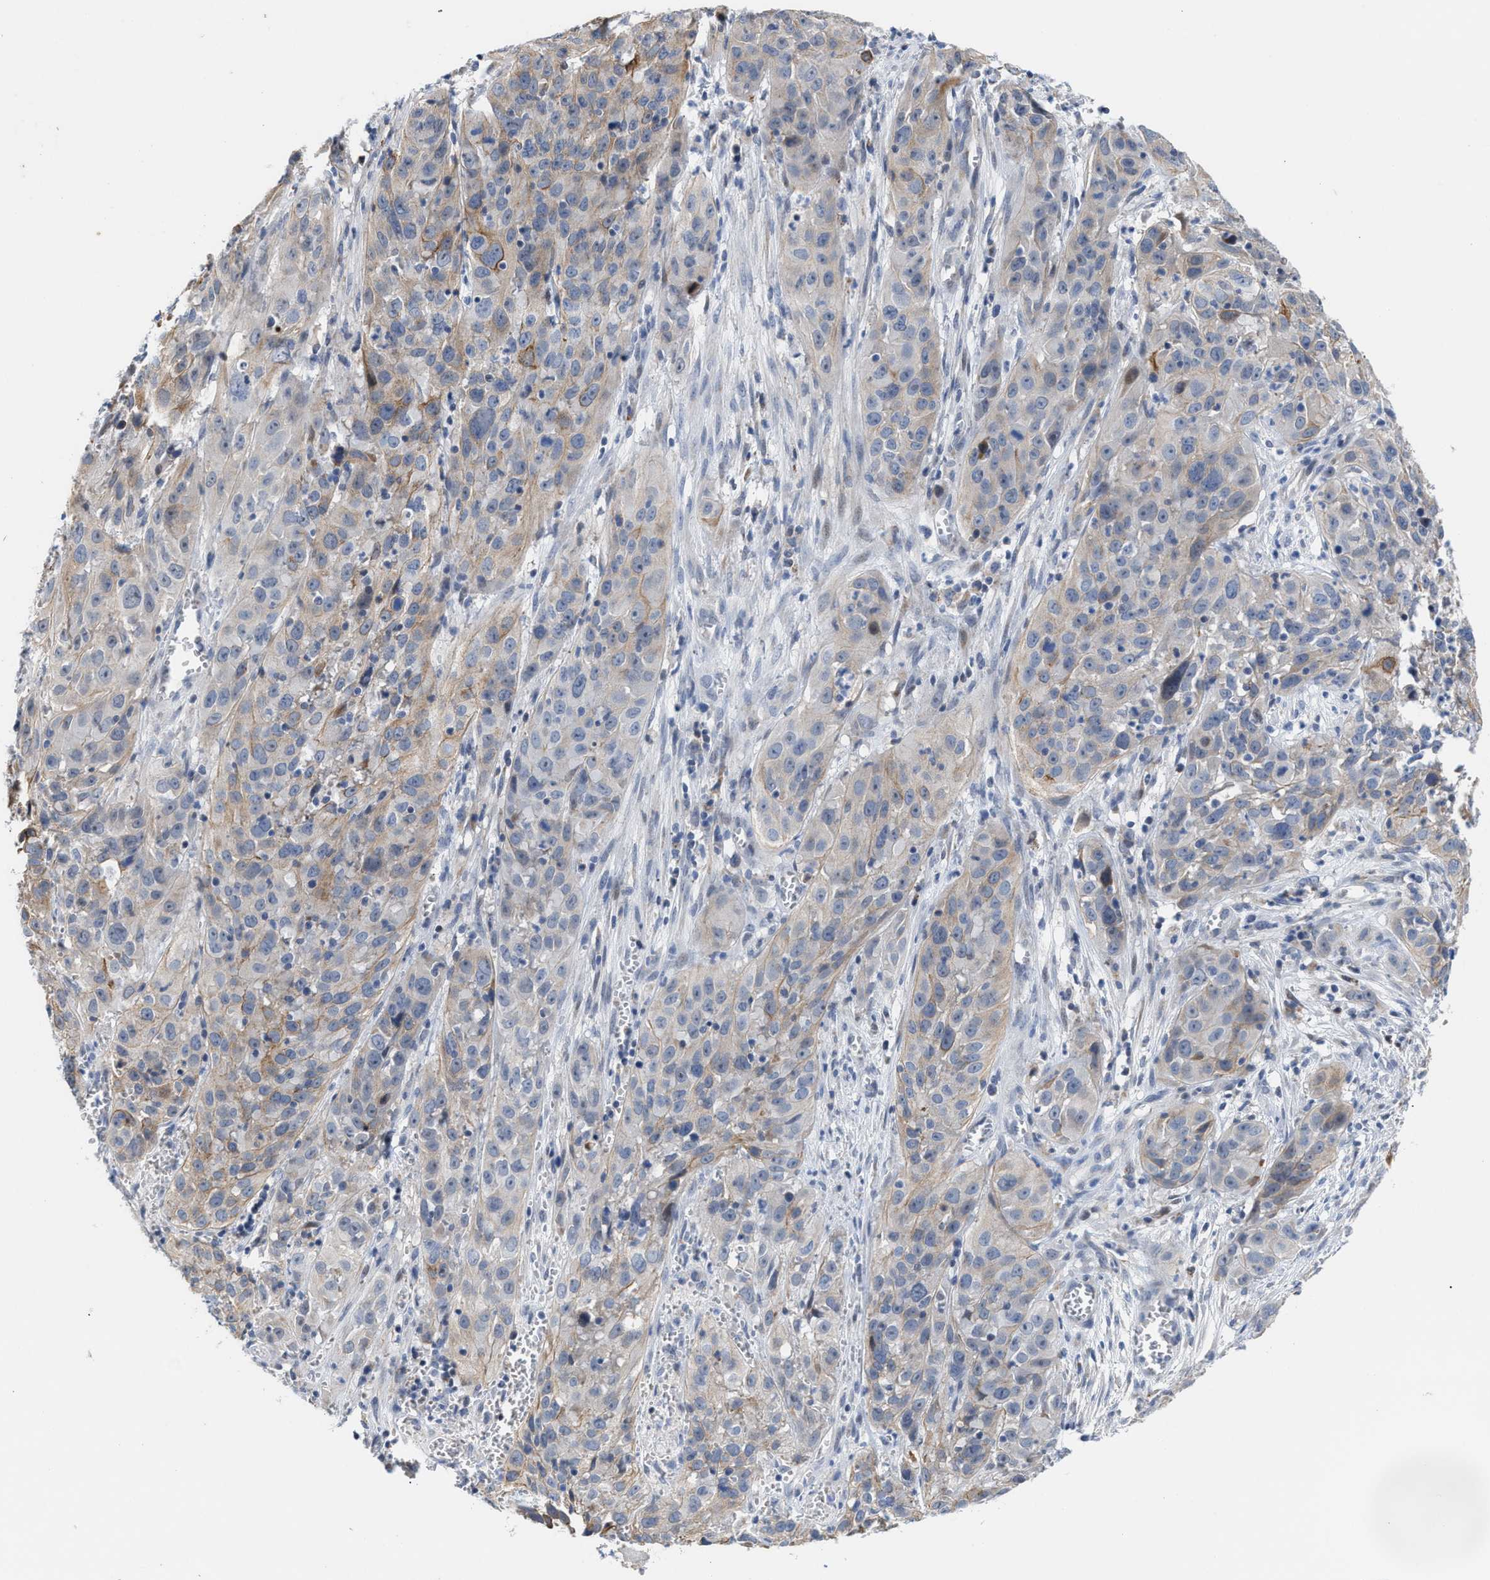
{"staining": {"intensity": "weak", "quantity": "<25%", "location": "cytoplasmic/membranous"}, "tissue": "cervical cancer", "cell_type": "Tumor cells", "image_type": "cancer", "snomed": [{"axis": "morphology", "description": "Squamous cell carcinoma, NOS"}, {"axis": "topography", "description": "Cervix"}], "caption": "IHC image of squamous cell carcinoma (cervical) stained for a protein (brown), which displays no positivity in tumor cells. (DAB immunohistochemistry visualized using brightfield microscopy, high magnification).", "gene": "JAG1", "patient": {"sex": "female", "age": 32}}